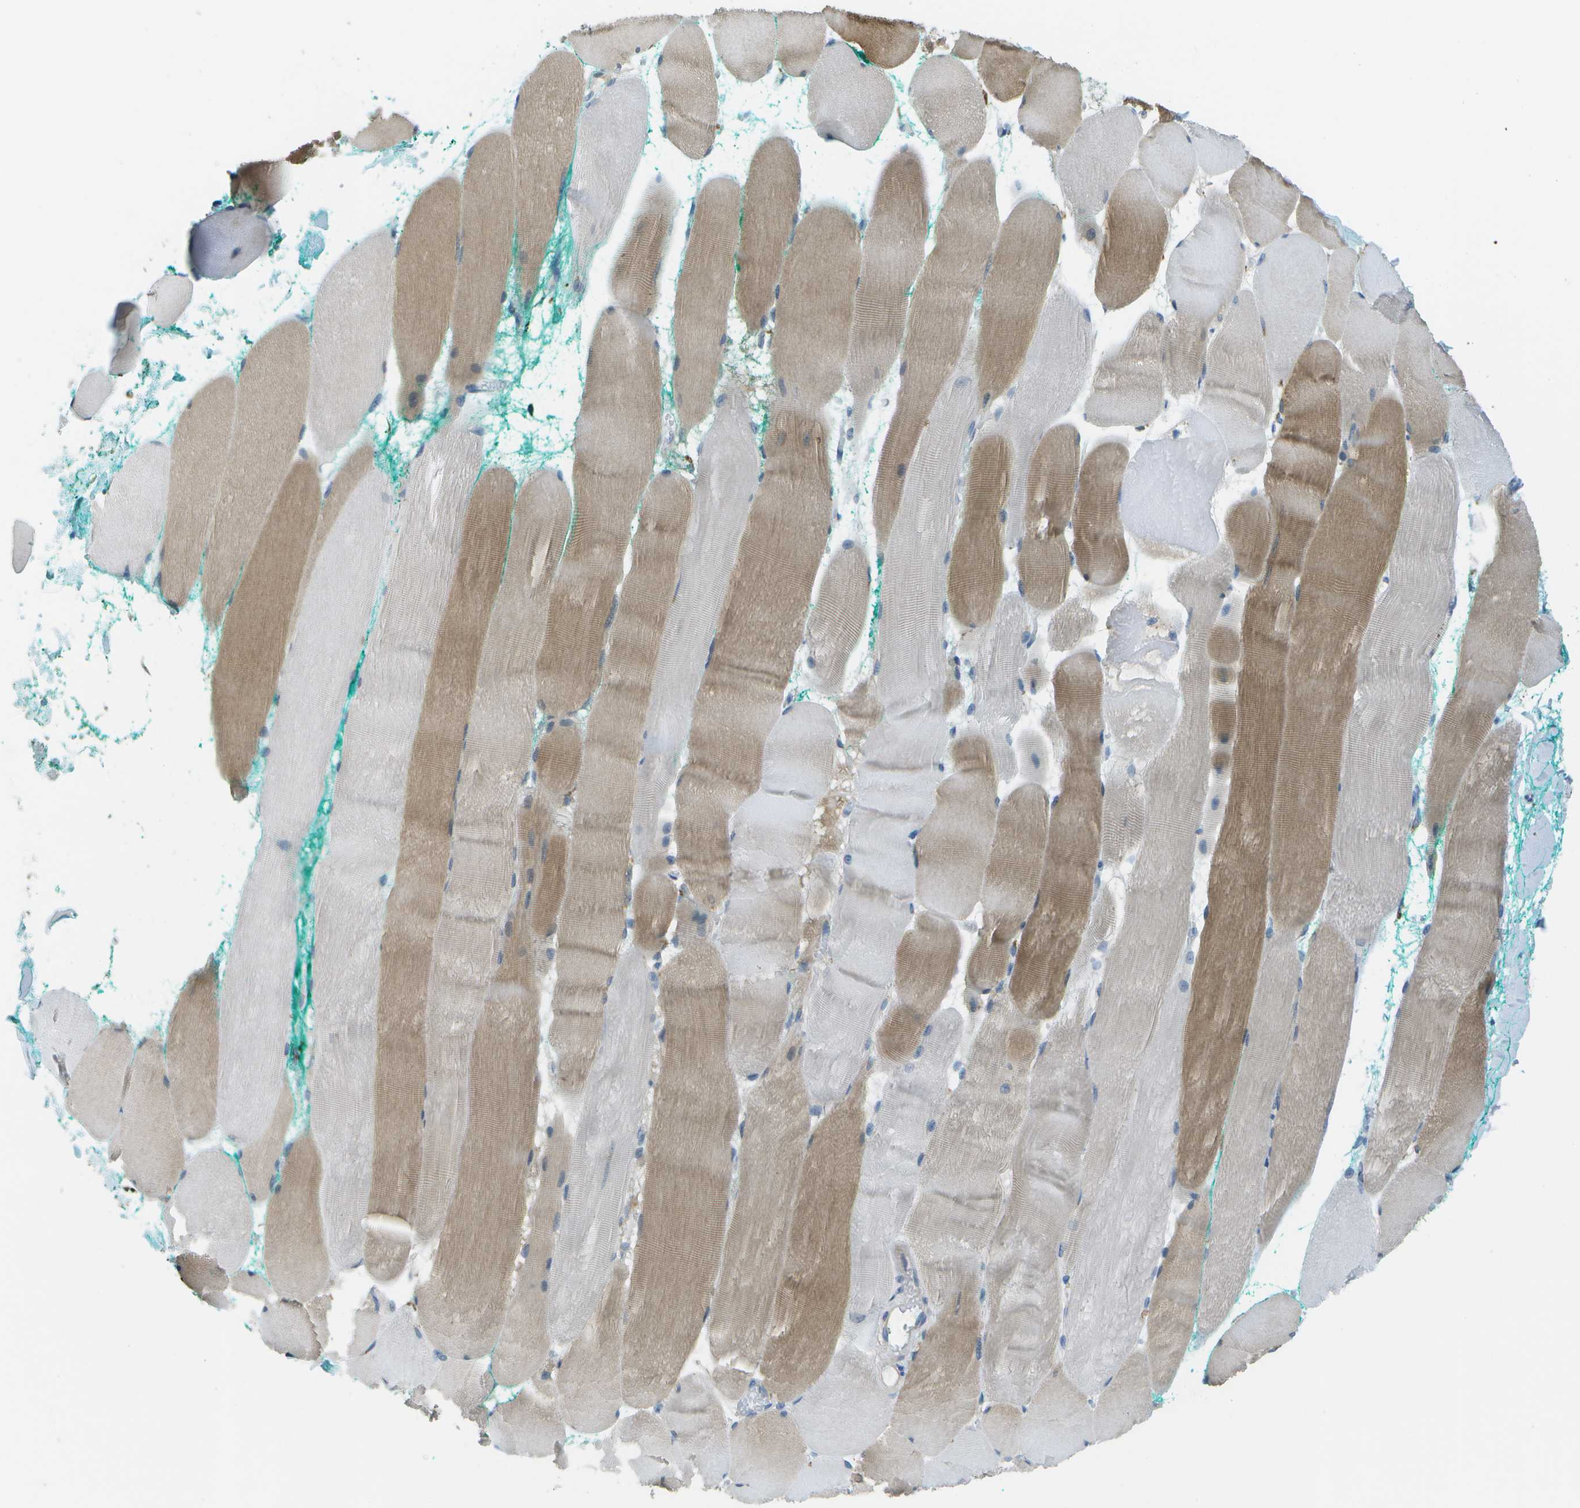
{"staining": {"intensity": "moderate", "quantity": "<25%", "location": "cytoplasmic/membranous"}, "tissue": "skeletal muscle", "cell_type": "Myocytes", "image_type": "normal", "snomed": [{"axis": "morphology", "description": "Normal tissue, NOS"}, {"axis": "morphology", "description": "Squamous cell carcinoma, NOS"}, {"axis": "topography", "description": "Skeletal muscle"}], "caption": "Protein staining by IHC reveals moderate cytoplasmic/membranous positivity in about <25% of myocytes in normal skeletal muscle. (DAB IHC with brightfield microscopy, high magnification).", "gene": "KCTD3", "patient": {"sex": "male", "age": 51}}